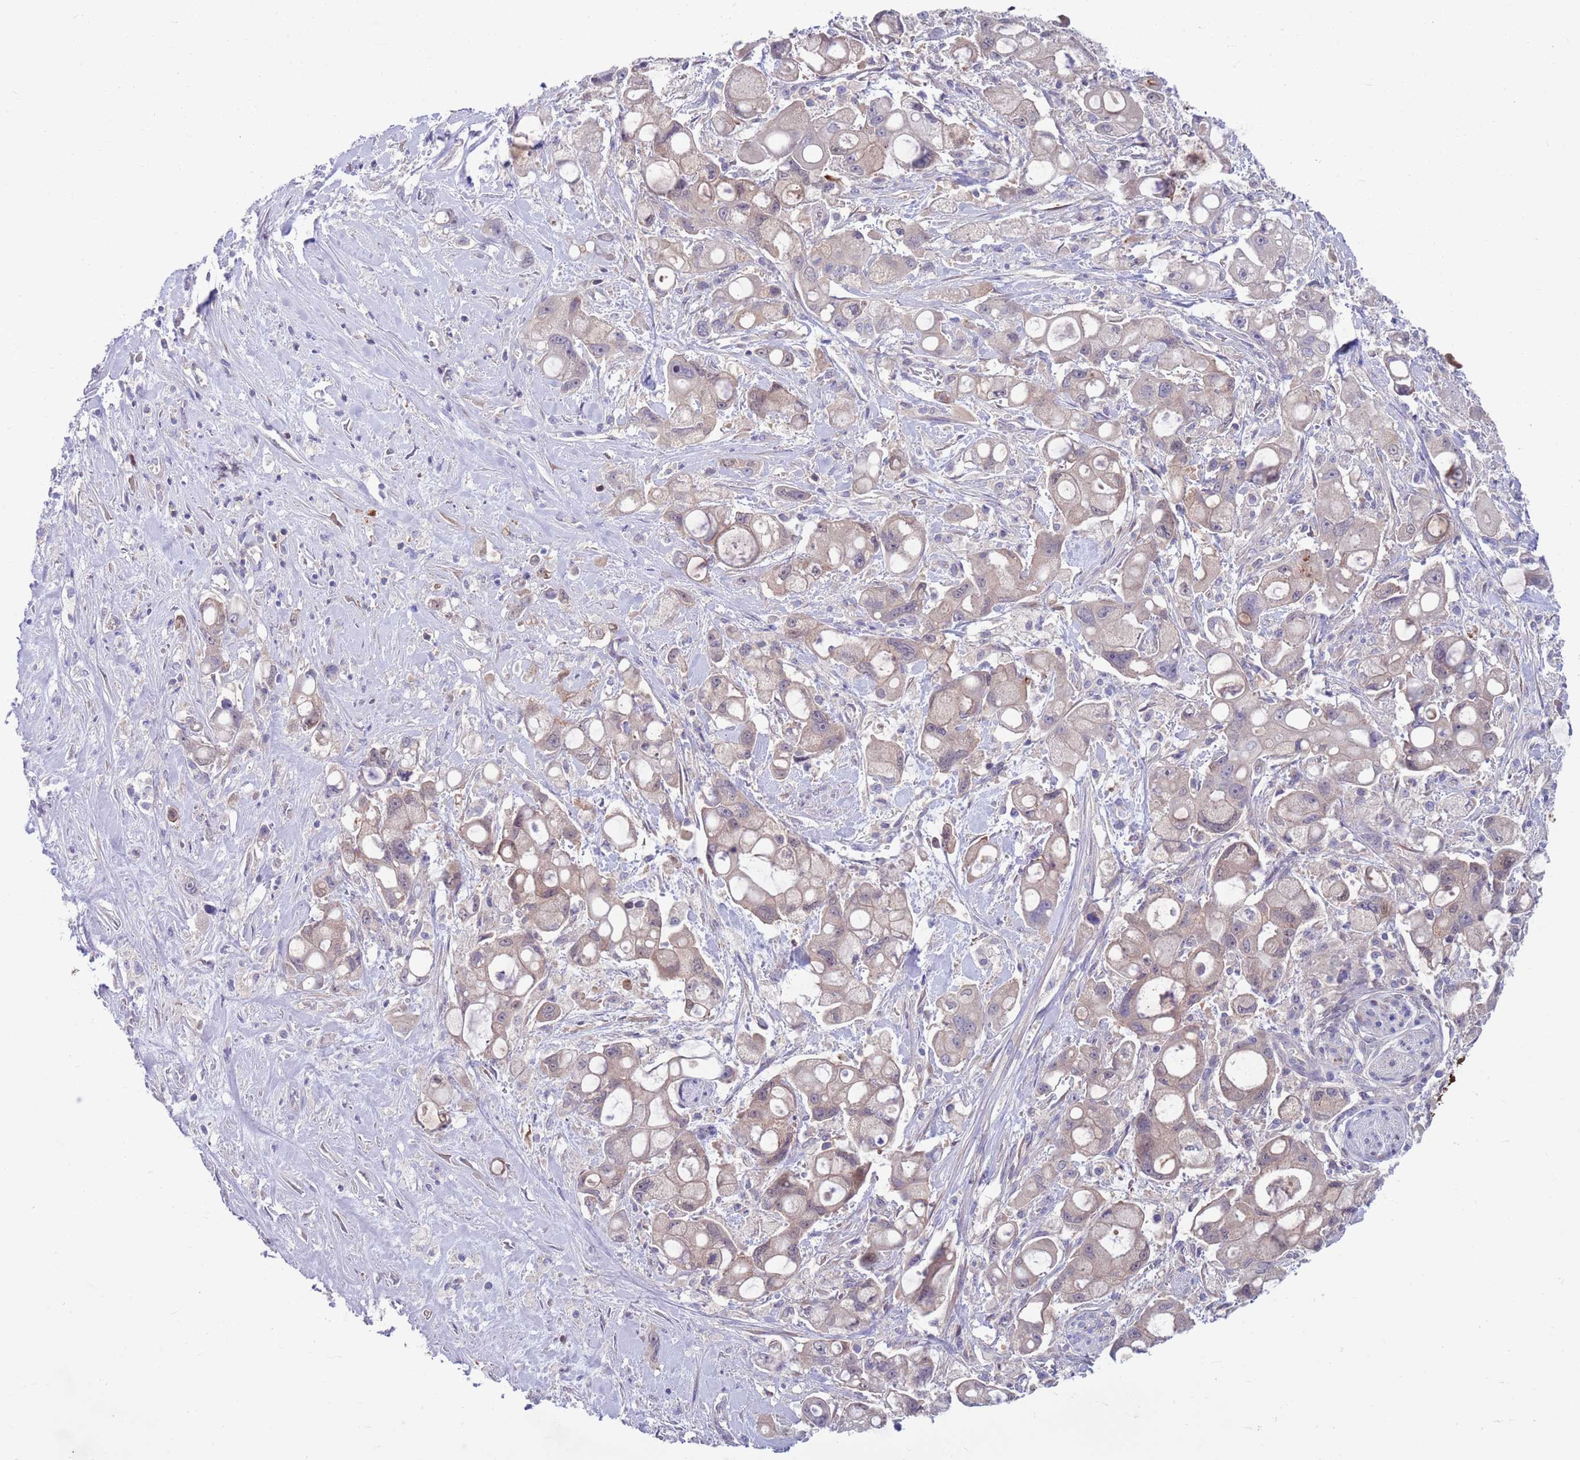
{"staining": {"intensity": "negative", "quantity": "none", "location": "none"}, "tissue": "pancreatic cancer", "cell_type": "Tumor cells", "image_type": "cancer", "snomed": [{"axis": "morphology", "description": "Adenocarcinoma, NOS"}, {"axis": "topography", "description": "Pancreas"}], "caption": "A photomicrograph of pancreatic cancer stained for a protein displays no brown staining in tumor cells.", "gene": "KLHL29", "patient": {"sex": "male", "age": 68}}